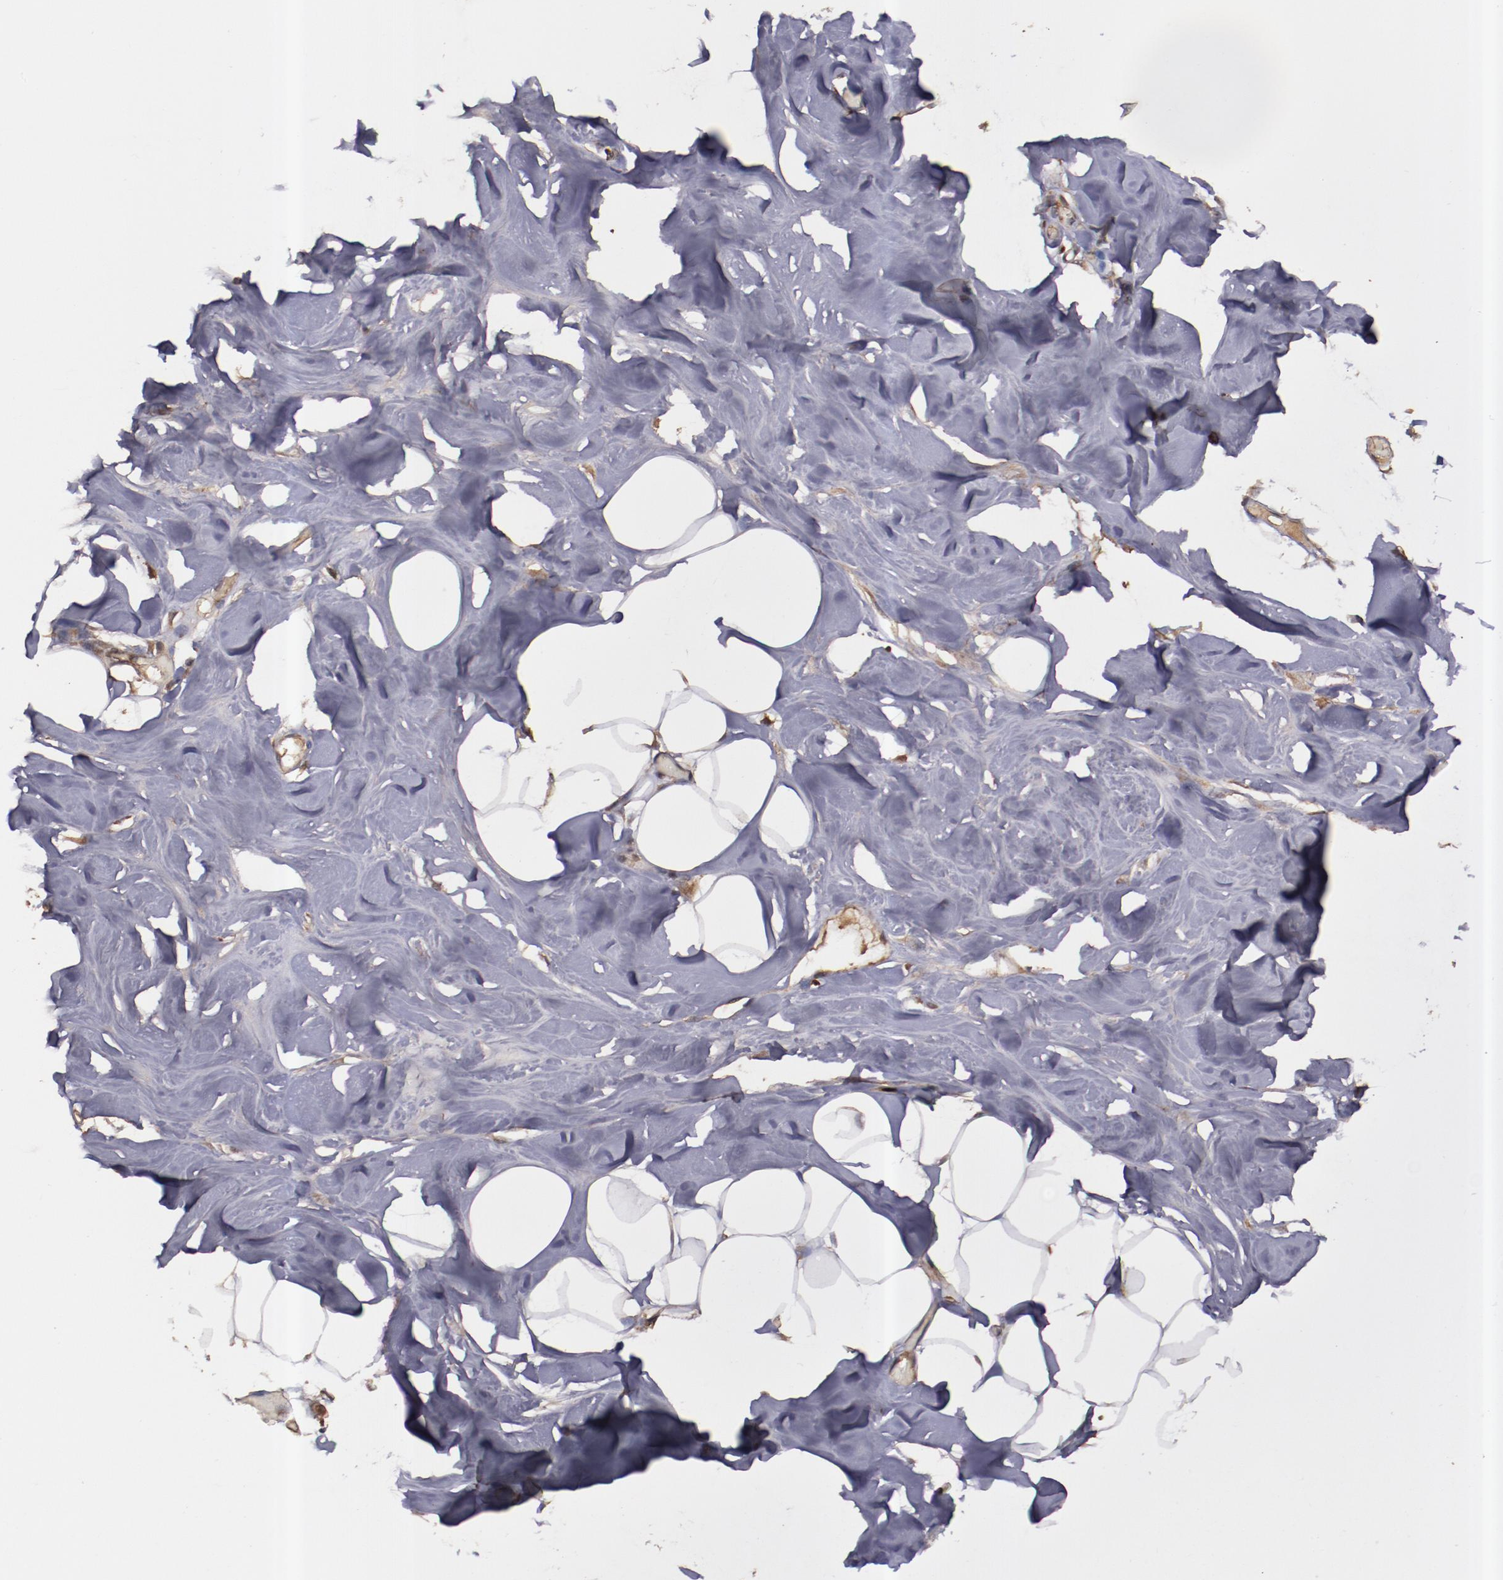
{"staining": {"intensity": "moderate", "quantity": "25%-75%", "location": "cytoplasmic/membranous"}, "tissue": "breast", "cell_type": "Adipocytes", "image_type": "normal", "snomed": [{"axis": "morphology", "description": "Normal tissue, NOS"}, {"axis": "topography", "description": "Breast"}, {"axis": "topography", "description": "Soft tissue"}], "caption": "This image demonstrates immunohistochemistry (IHC) staining of benign breast, with medium moderate cytoplasmic/membranous positivity in about 25%-75% of adipocytes.", "gene": "TXNDC16", "patient": {"sex": "female", "age": 25}}